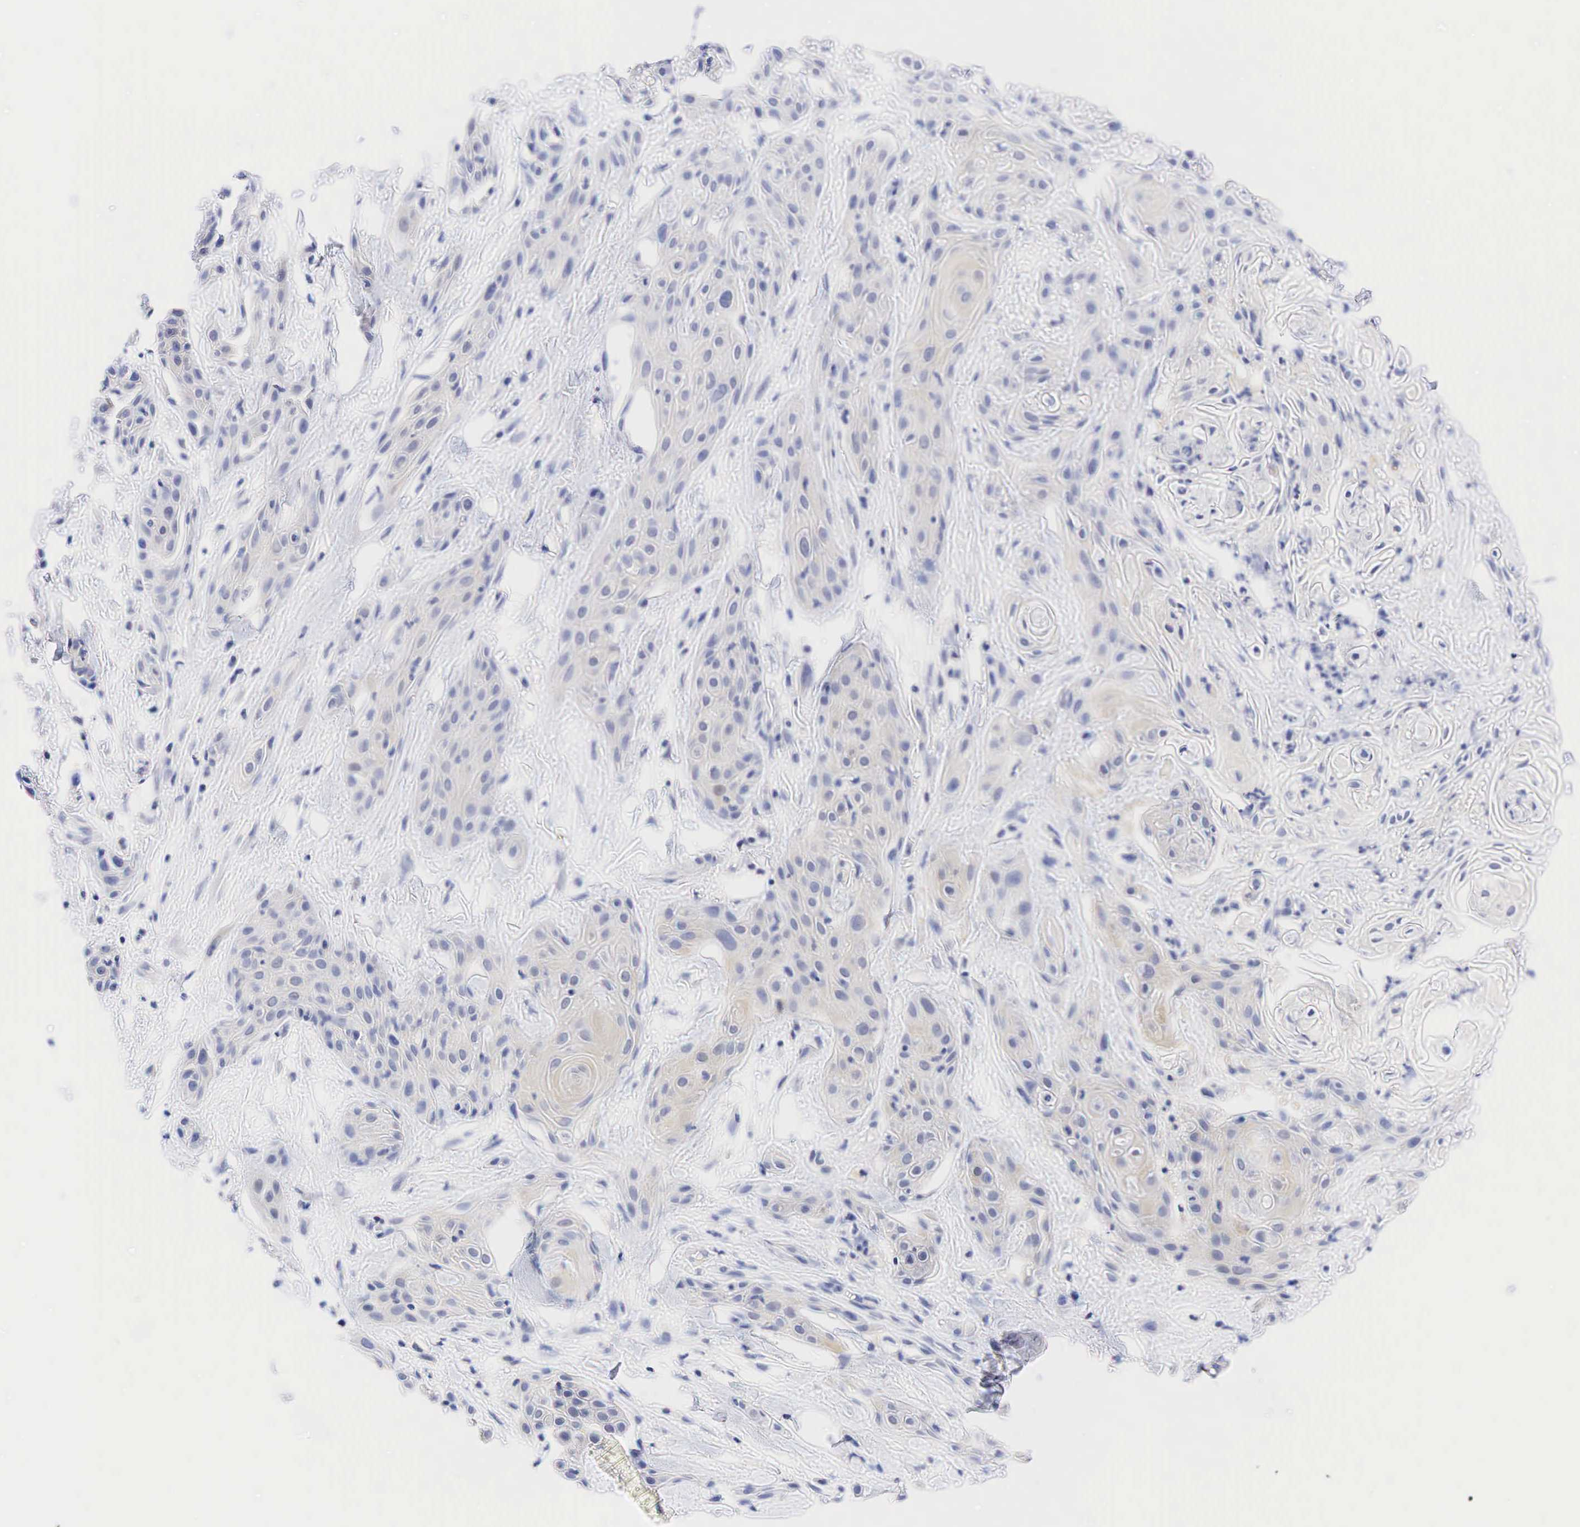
{"staining": {"intensity": "negative", "quantity": "none", "location": "none"}, "tissue": "skin cancer", "cell_type": "Tumor cells", "image_type": "cancer", "snomed": [{"axis": "morphology", "description": "Squamous cell carcinoma, NOS"}, {"axis": "topography", "description": "Skin"}, {"axis": "topography", "description": "Anal"}], "caption": "Immunohistochemistry of human skin squamous cell carcinoma displays no positivity in tumor cells. (DAB immunohistochemistry visualized using brightfield microscopy, high magnification).", "gene": "AR", "patient": {"sex": "male", "age": 61}}